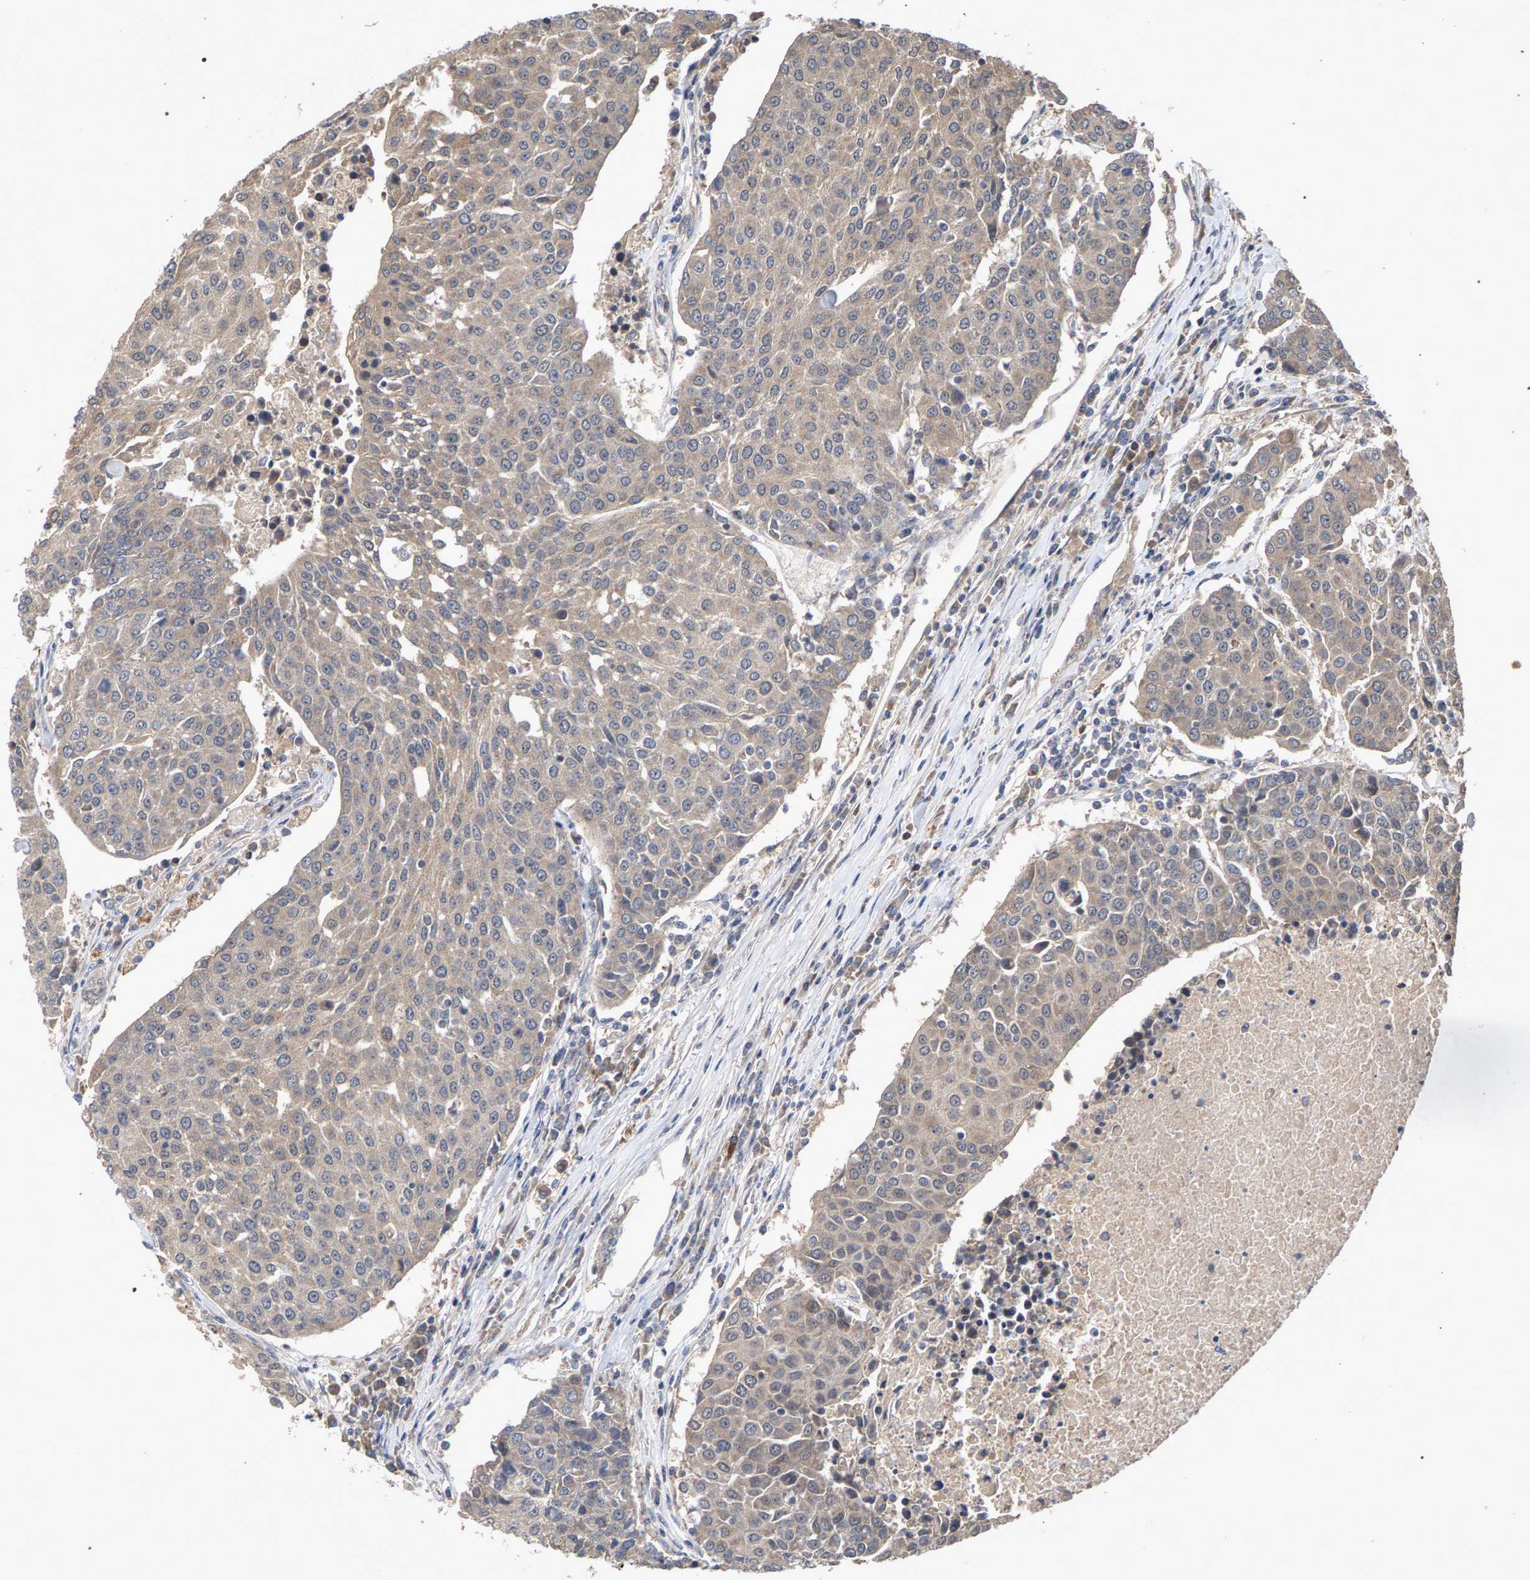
{"staining": {"intensity": "weak", "quantity": ">75%", "location": "cytoplasmic/membranous"}, "tissue": "urothelial cancer", "cell_type": "Tumor cells", "image_type": "cancer", "snomed": [{"axis": "morphology", "description": "Urothelial carcinoma, High grade"}, {"axis": "topography", "description": "Urinary bladder"}], "caption": "Human high-grade urothelial carcinoma stained for a protein (brown) shows weak cytoplasmic/membranous positive positivity in approximately >75% of tumor cells.", "gene": "SLC4A4", "patient": {"sex": "female", "age": 85}}